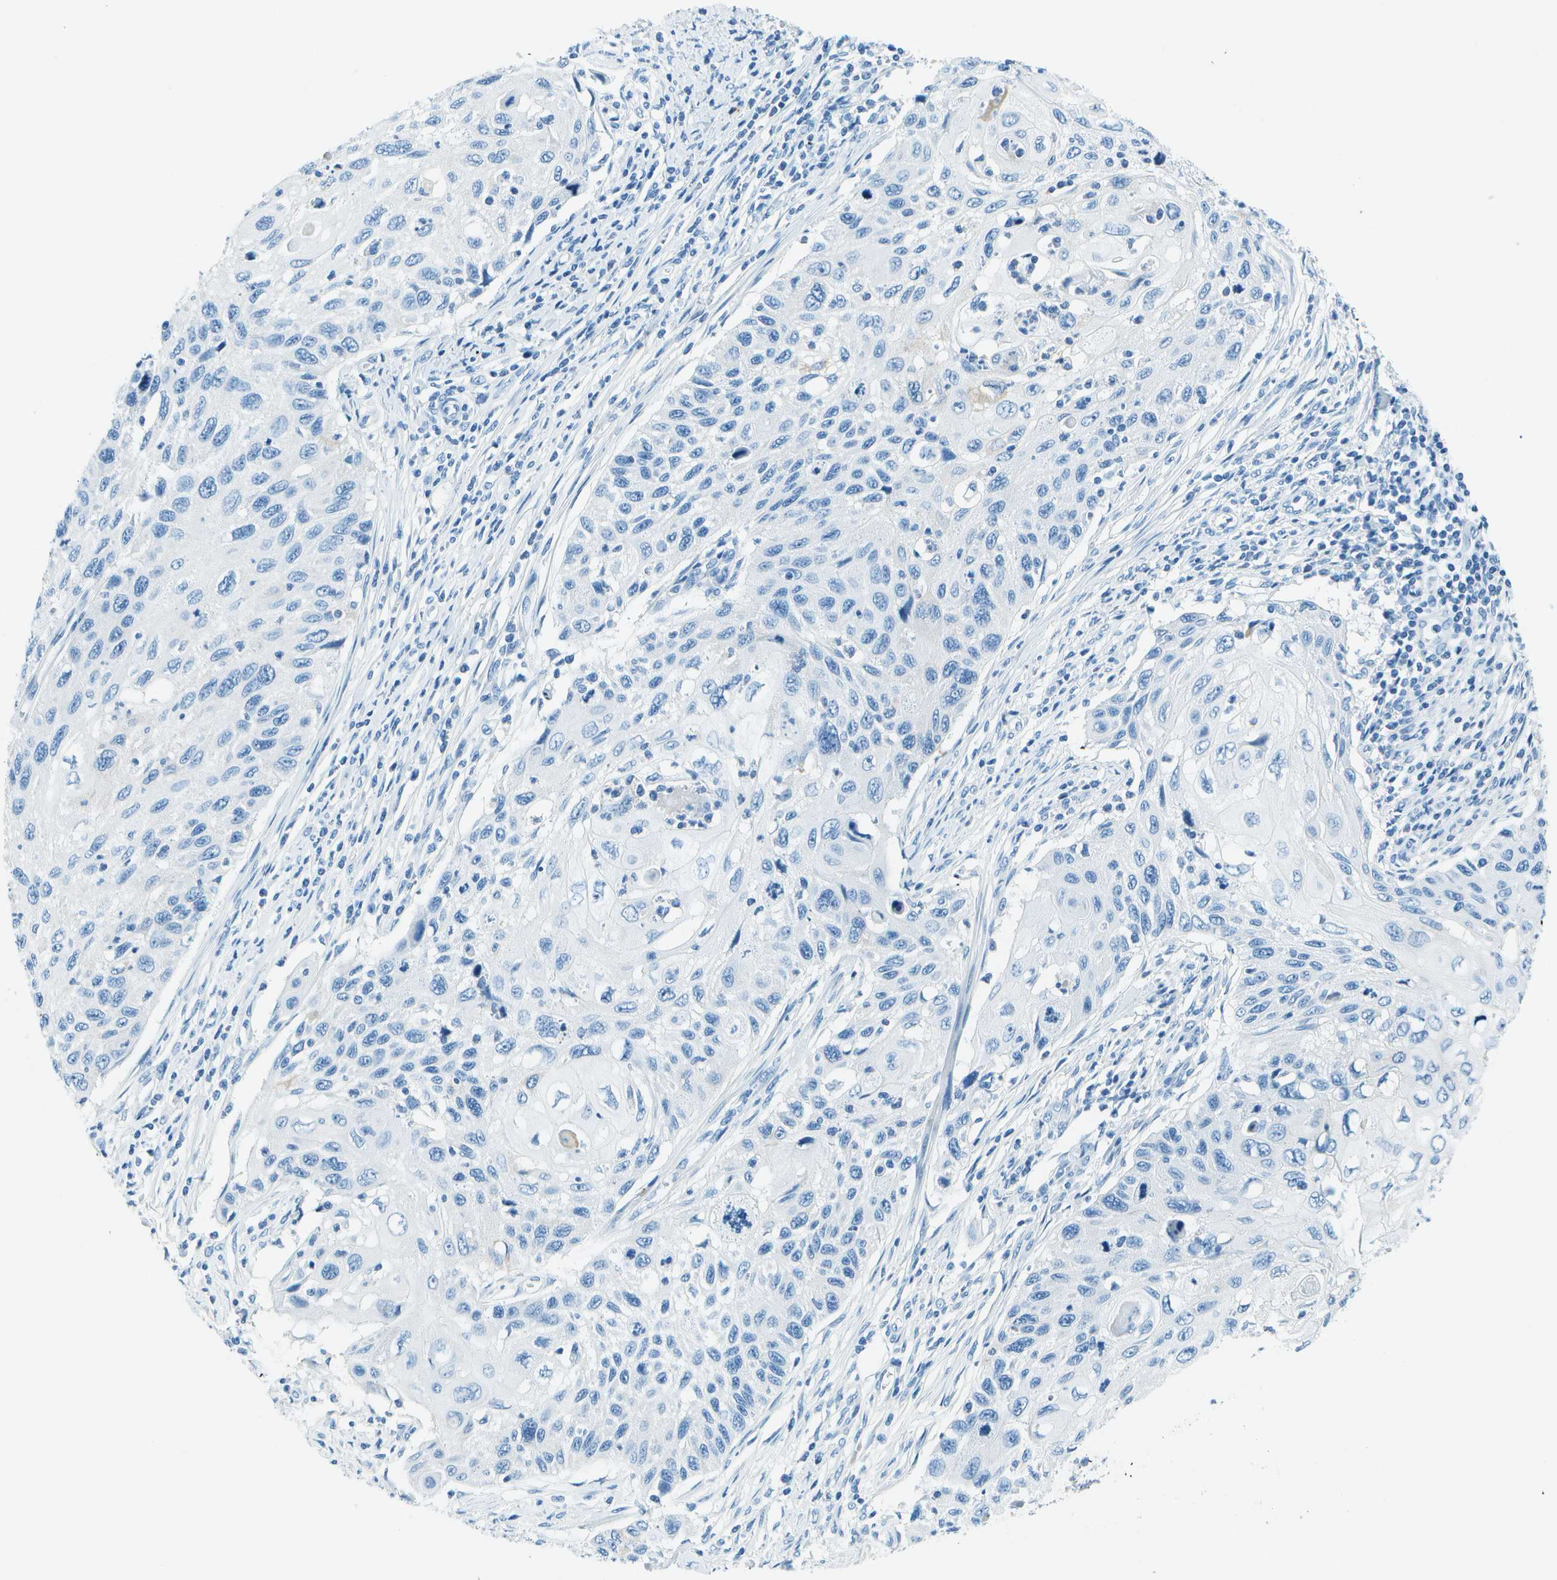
{"staining": {"intensity": "negative", "quantity": "none", "location": "none"}, "tissue": "cervical cancer", "cell_type": "Tumor cells", "image_type": "cancer", "snomed": [{"axis": "morphology", "description": "Squamous cell carcinoma, NOS"}, {"axis": "topography", "description": "Cervix"}], "caption": "Immunohistochemistry photomicrograph of neoplastic tissue: human cervical squamous cell carcinoma stained with DAB demonstrates no significant protein expression in tumor cells. Nuclei are stained in blue.", "gene": "SLC16A10", "patient": {"sex": "female", "age": 70}}